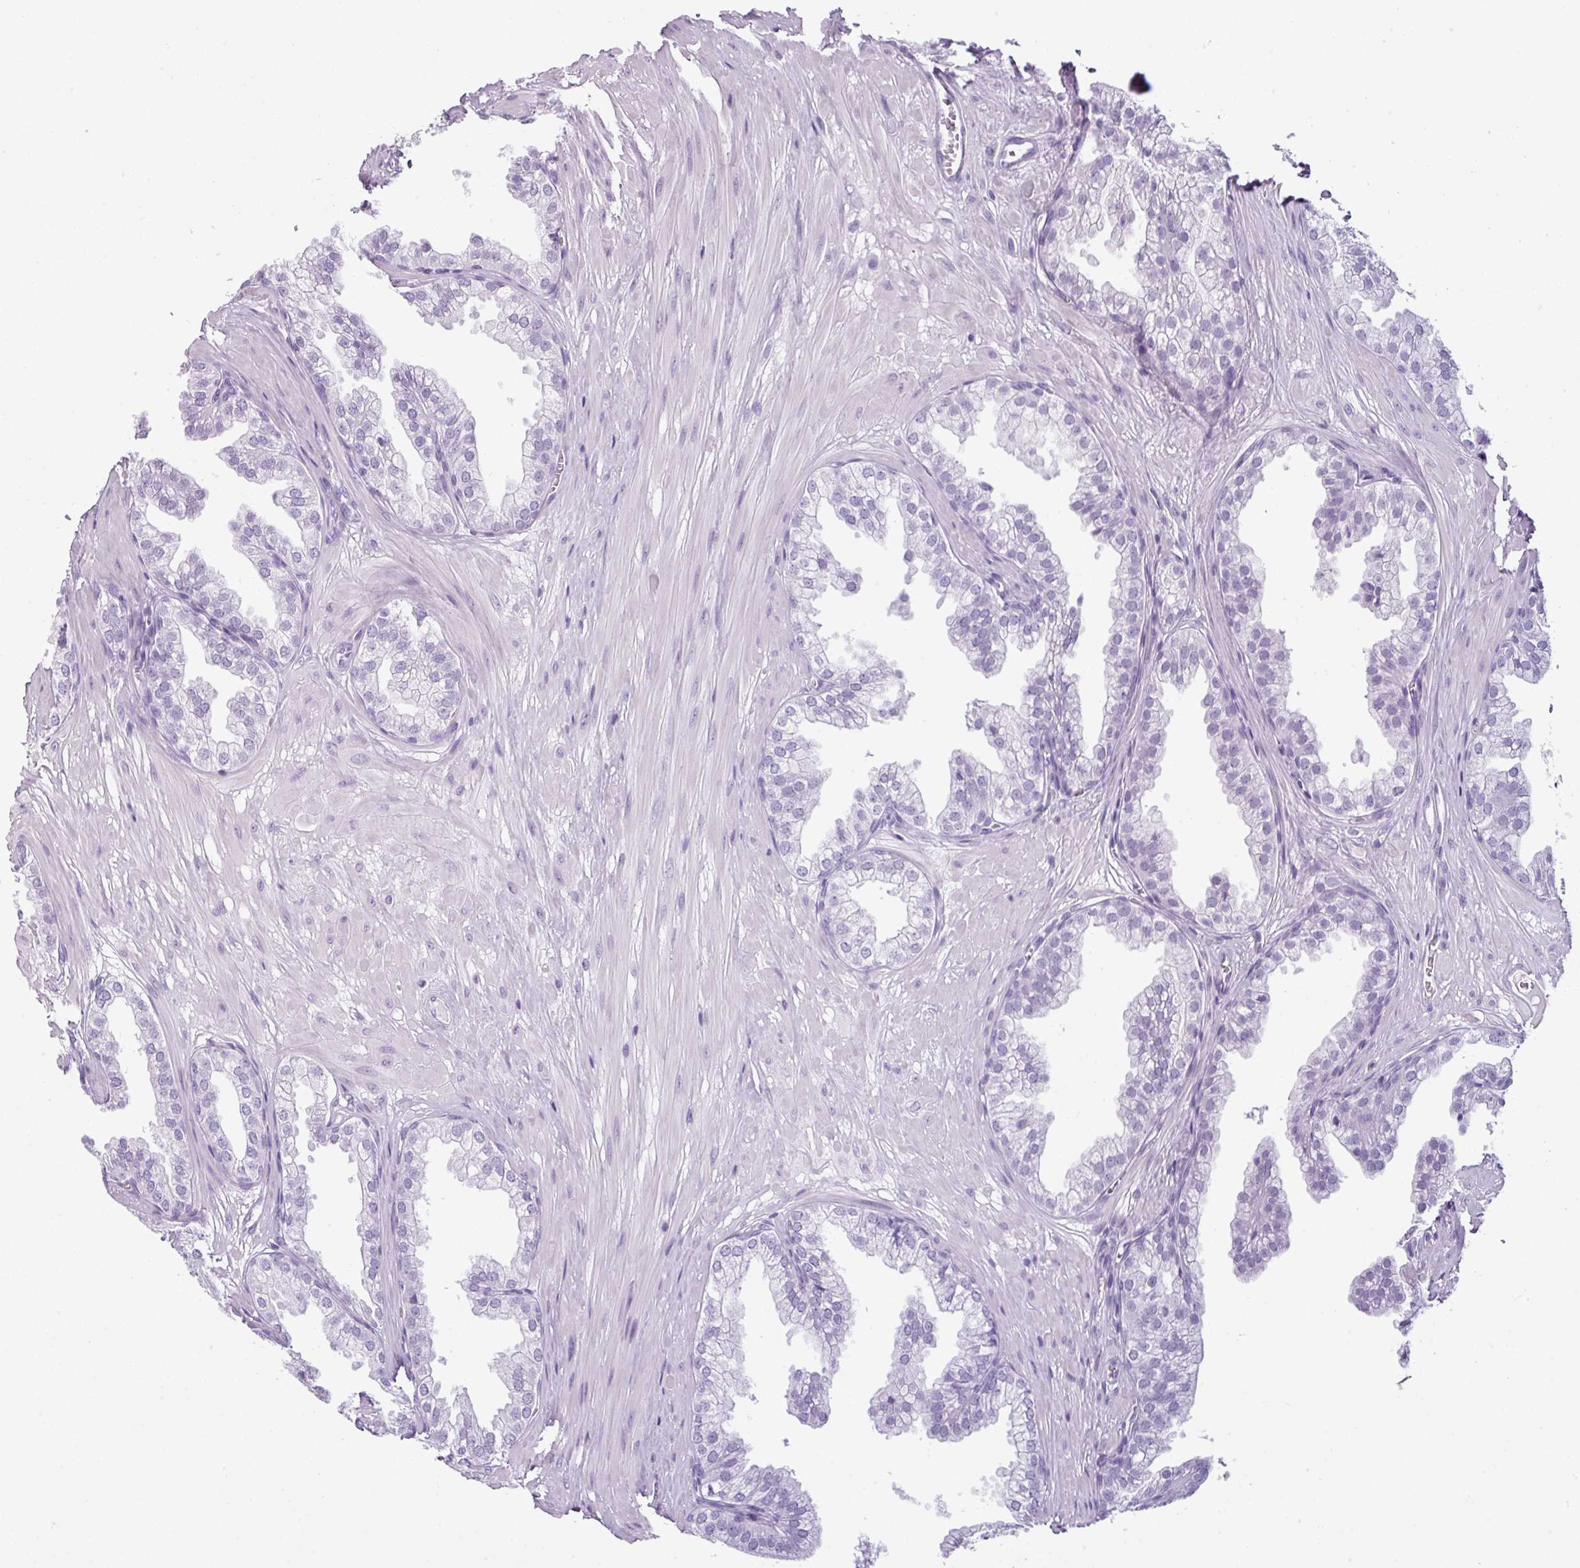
{"staining": {"intensity": "negative", "quantity": "none", "location": "none"}, "tissue": "prostate", "cell_type": "Glandular cells", "image_type": "normal", "snomed": [{"axis": "morphology", "description": "Normal tissue, NOS"}, {"axis": "topography", "description": "Prostate"}, {"axis": "topography", "description": "Peripheral nerve tissue"}], "caption": "The immunohistochemistry (IHC) photomicrograph has no significant staining in glandular cells of prostate. Brightfield microscopy of immunohistochemistry stained with DAB (brown) and hematoxylin (blue), captured at high magnification.", "gene": "SCT", "patient": {"sex": "male", "age": 55}}